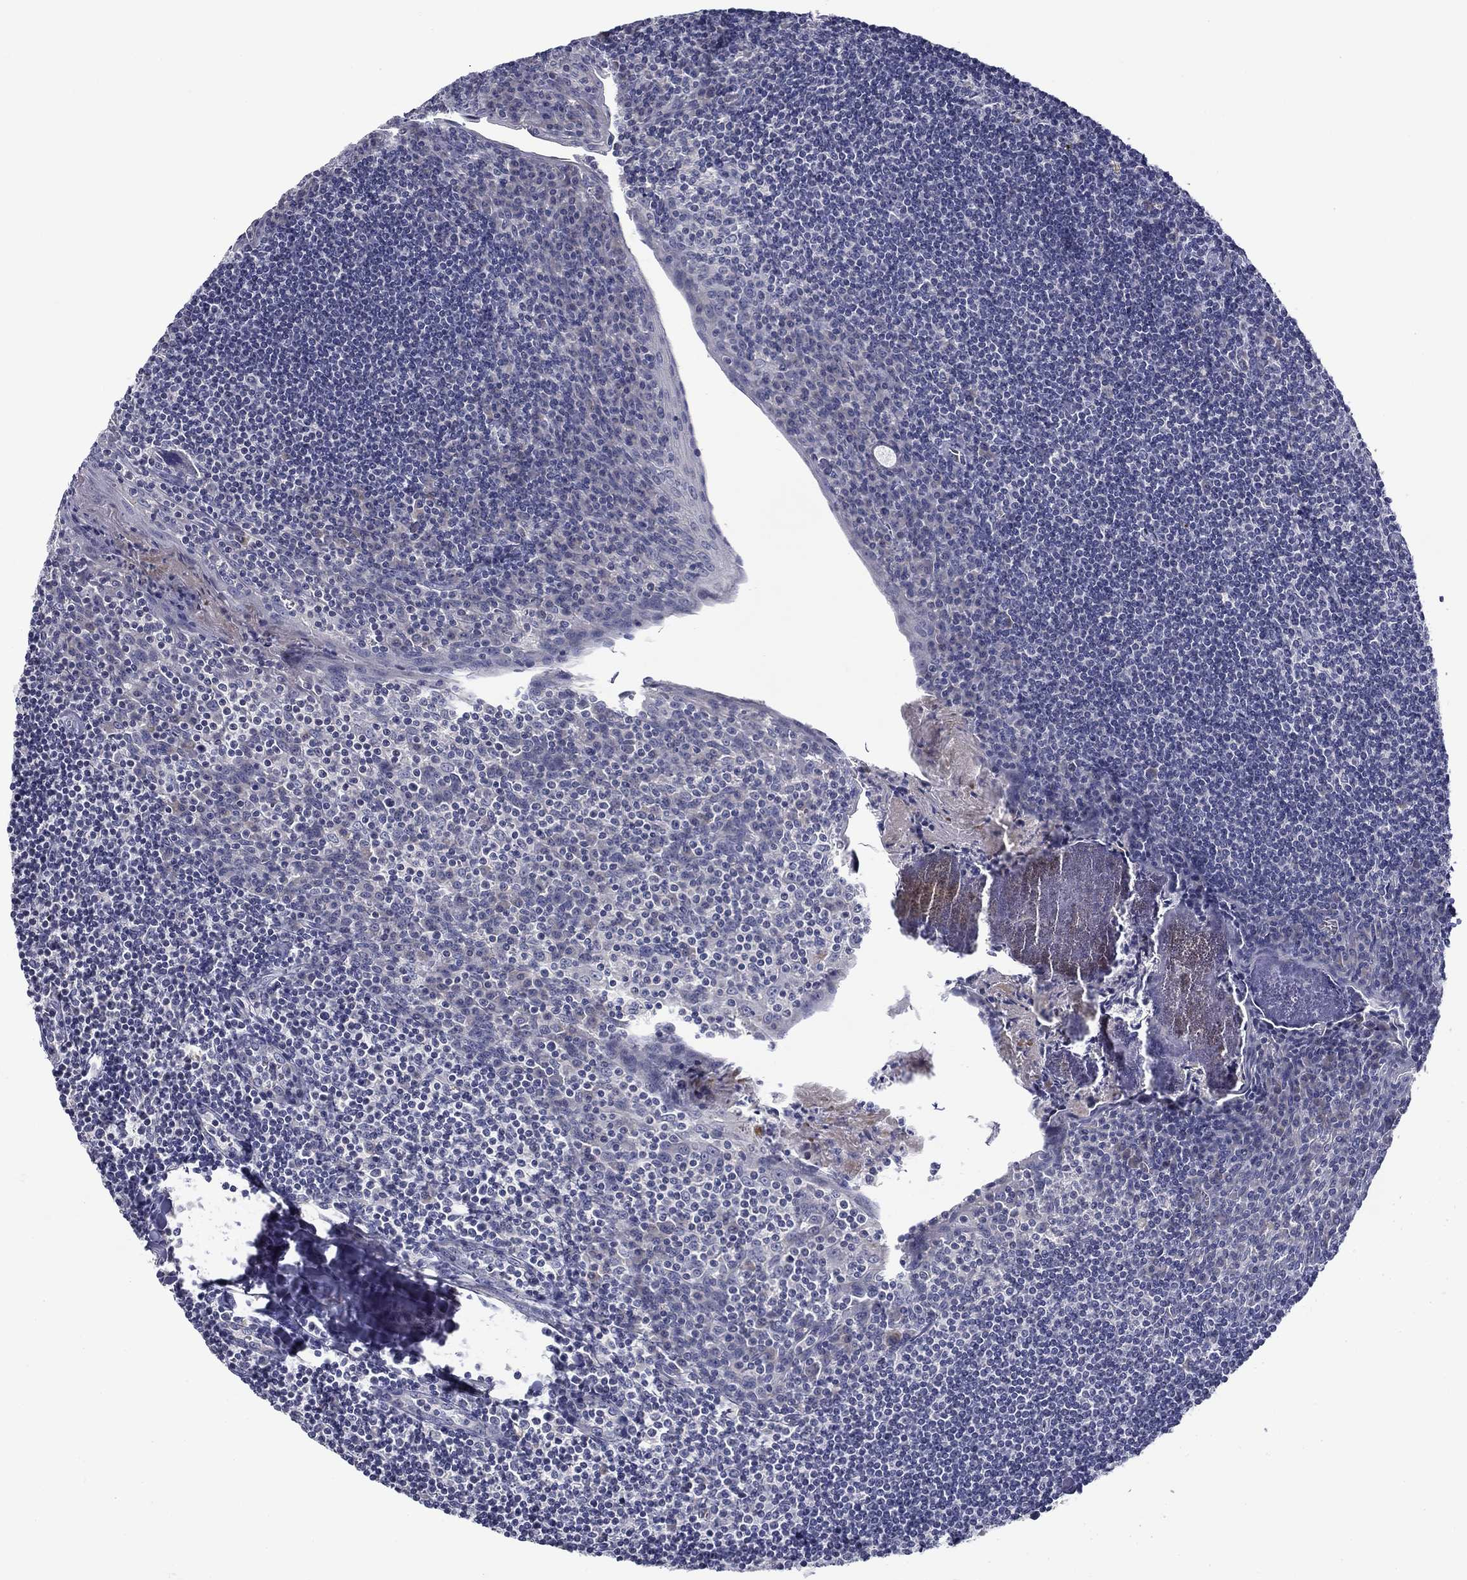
{"staining": {"intensity": "negative", "quantity": "none", "location": "none"}, "tissue": "tonsil", "cell_type": "Germinal center cells", "image_type": "normal", "snomed": [{"axis": "morphology", "description": "Normal tissue, NOS"}, {"axis": "topography", "description": "Tonsil"}], "caption": "Germinal center cells show no significant protein expression in unremarkable tonsil. Nuclei are stained in blue.", "gene": "SPATA7", "patient": {"sex": "female", "age": 12}}